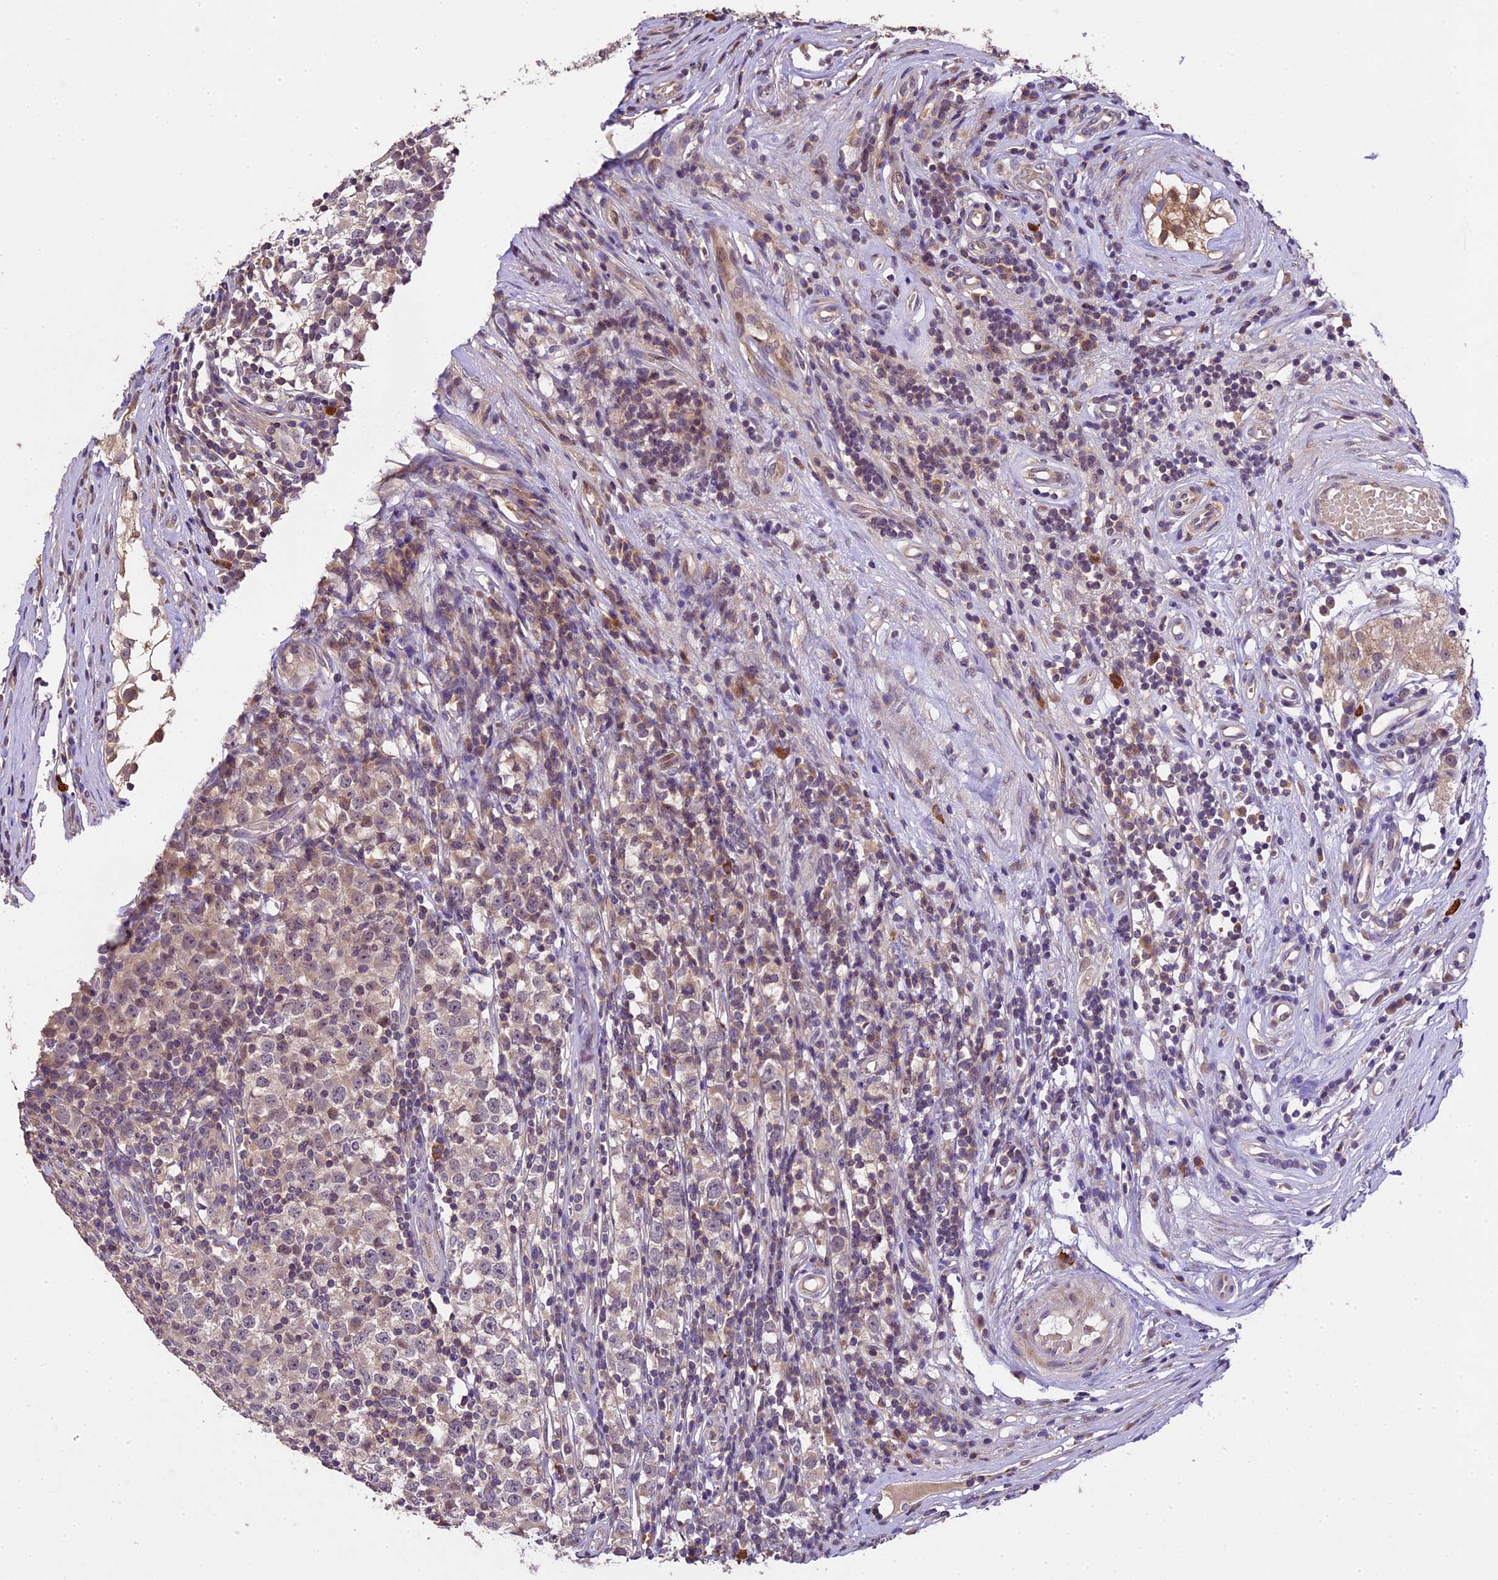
{"staining": {"intensity": "weak", "quantity": "<25%", "location": "cytoplasmic/membranous,nuclear"}, "tissue": "testis cancer", "cell_type": "Tumor cells", "image_type": "cancer", "snomed": [{"axis": "morphology", "description": "Seminoma, NOS"}, {"axis": "topography", "description": "Testis"}], "caption": "The image exhibits no staining of tumor cells in testis cancer. (DAB (3,3'-diaminobenzidine) IHC, high magnification).", "gene": "DGKH", "patient": {"sex": "male", "age": 65}}